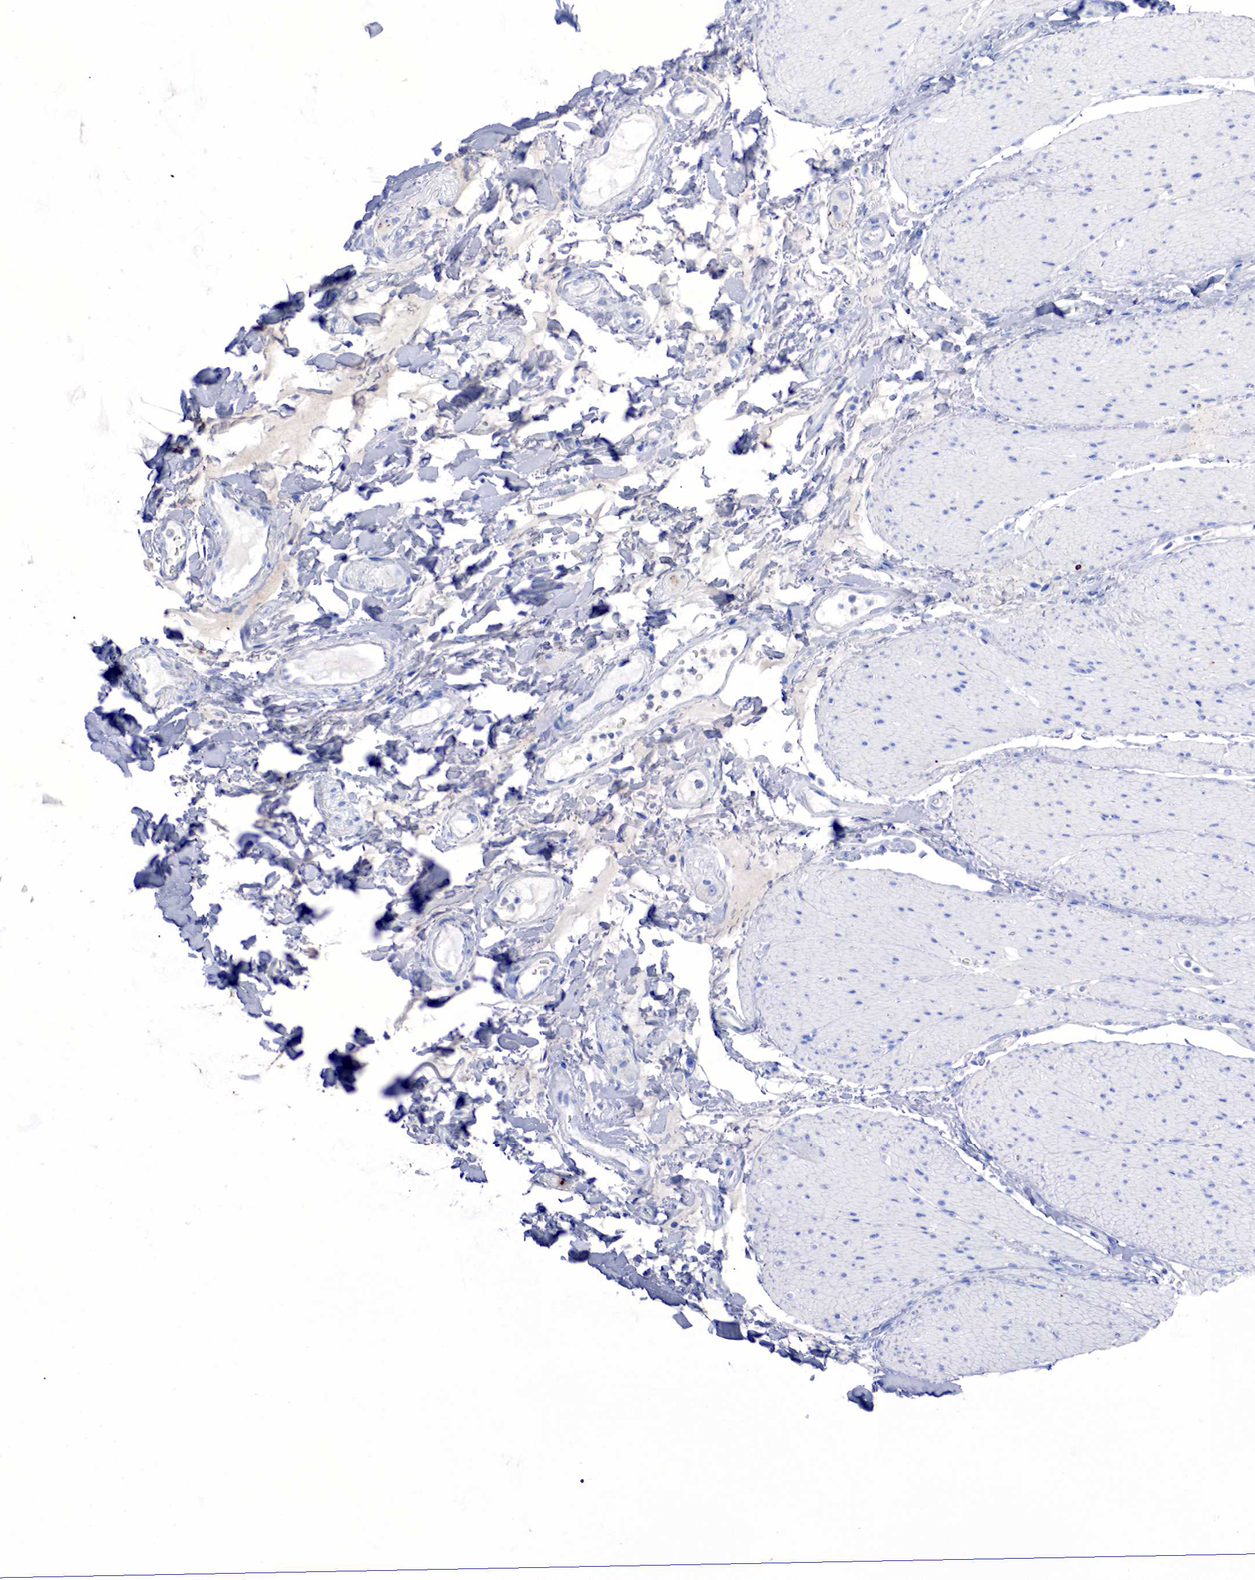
{"staining": {"intensity": "moderate", "quantity": ">75%", "location": "cytoplasmic/membranous"}, "tissue": "adipose tissue", "cell_type": "Adipocytes", "image_type": "normal", "snomed": [{"axis": "morphology", "description": "Normal tissue, NOS"}, {"axis": "topography", "description": "Duodenum"}], "caption": "High-power microscopy captured an immunohistochemistry histopathology image of benign adipose tissue, revealing moderate cytoplasmic/membranous positivity in about >75% of adipocytes. The staining was performed using DAB, with brown indicating positive protein expression. Nuclei are stained blue with hematoxylin.", "gene": "CHGA", "patient": {"sex": "male", "age": 63}}